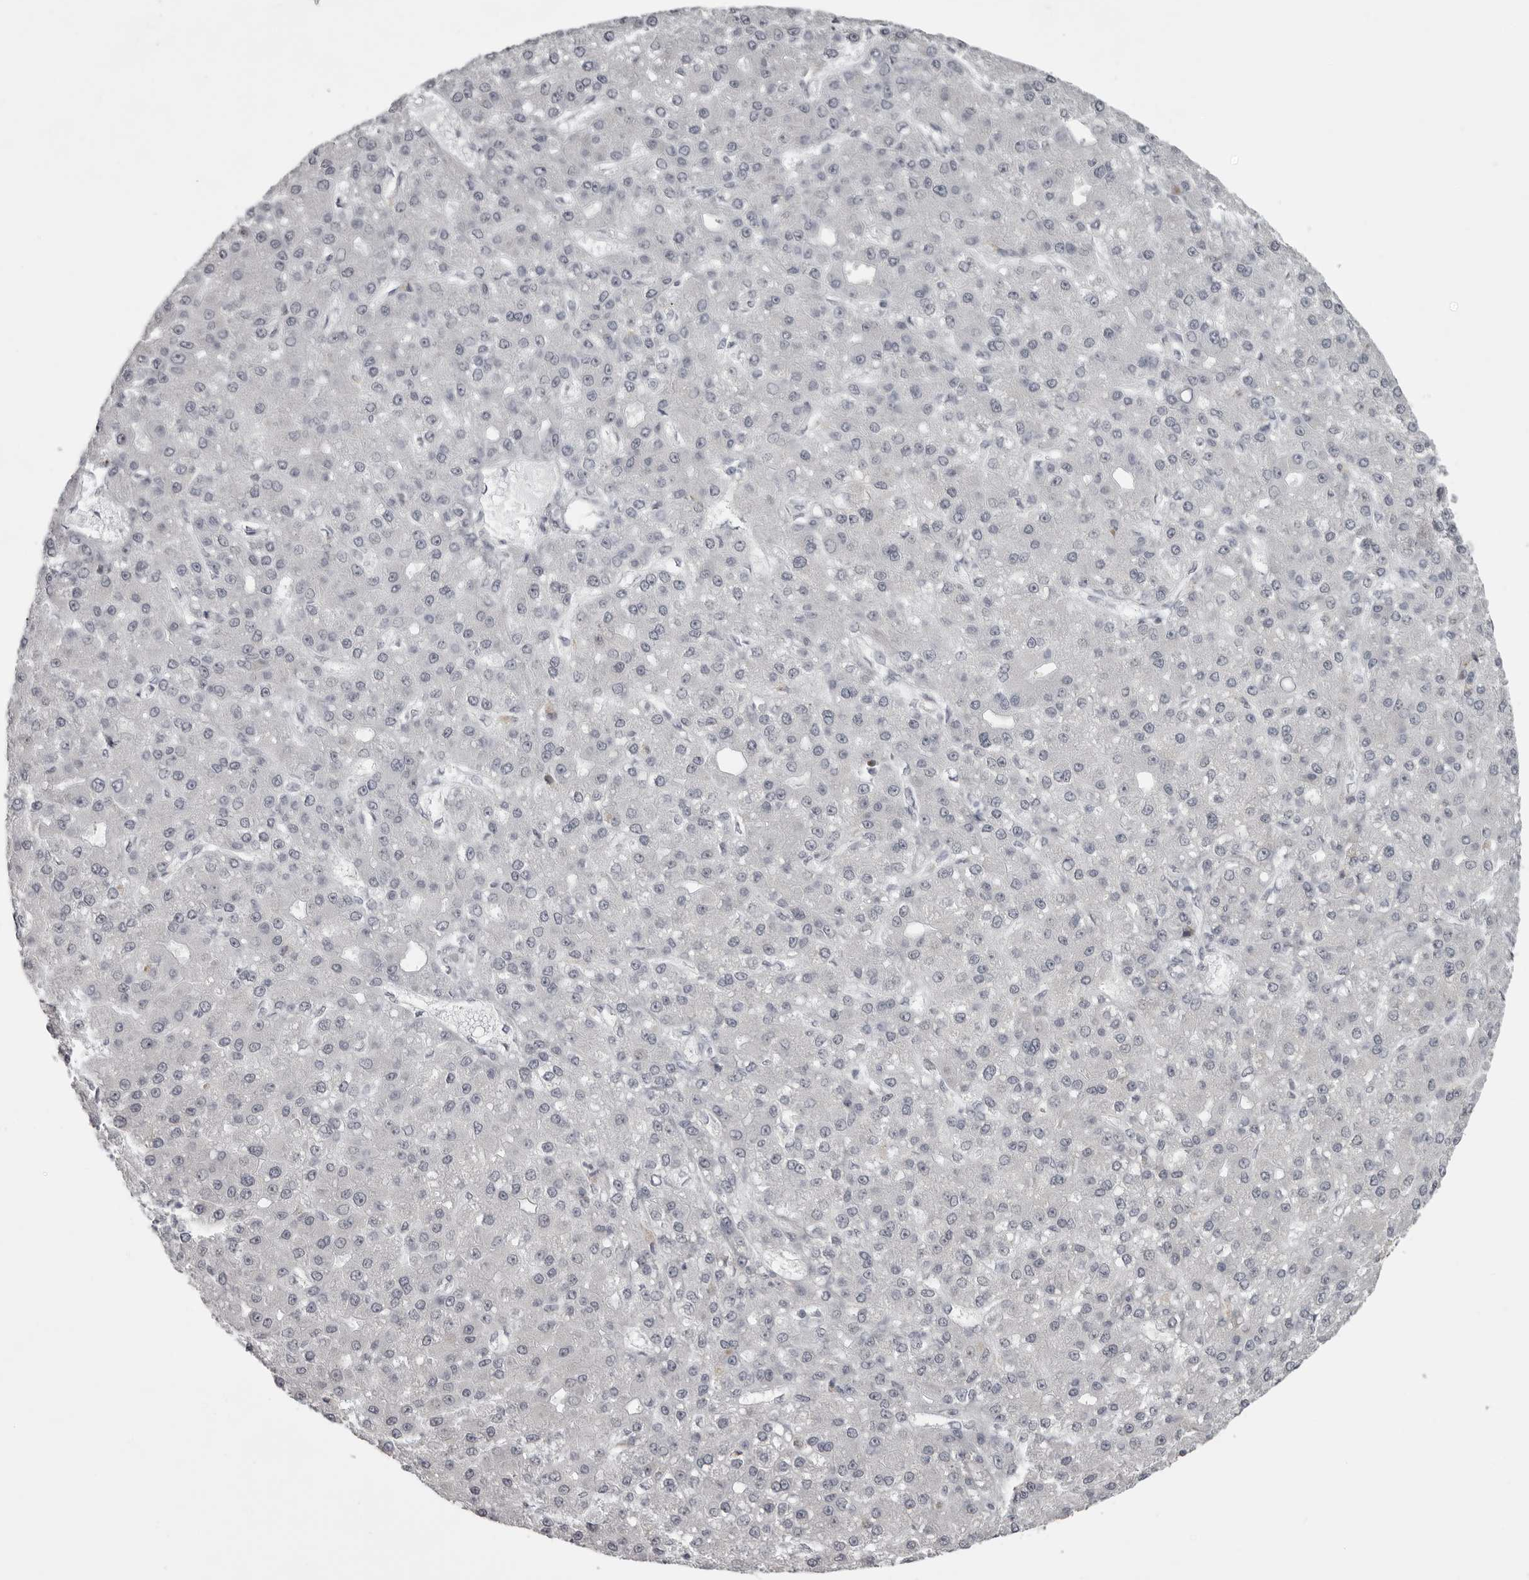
{"staining": {"intensity": "weak", "quantity": "<25%", "location": "cytoplasmic/membranous"}, "tissue": "liver cancer", "cell_type": "Tumor cells", "image_type": "cancer", "snomed": [{"axis": "morphology", "description": "Carcinoma, Hepatocellular, NOS"}, {"axis": "topography", "description": "Liver"}], "caption": "Tumor cells show no significant staining in liver hepatocellular carcinoma.", "gene": "NUDT18", "patient": {"sex": "male", "age": 67}}